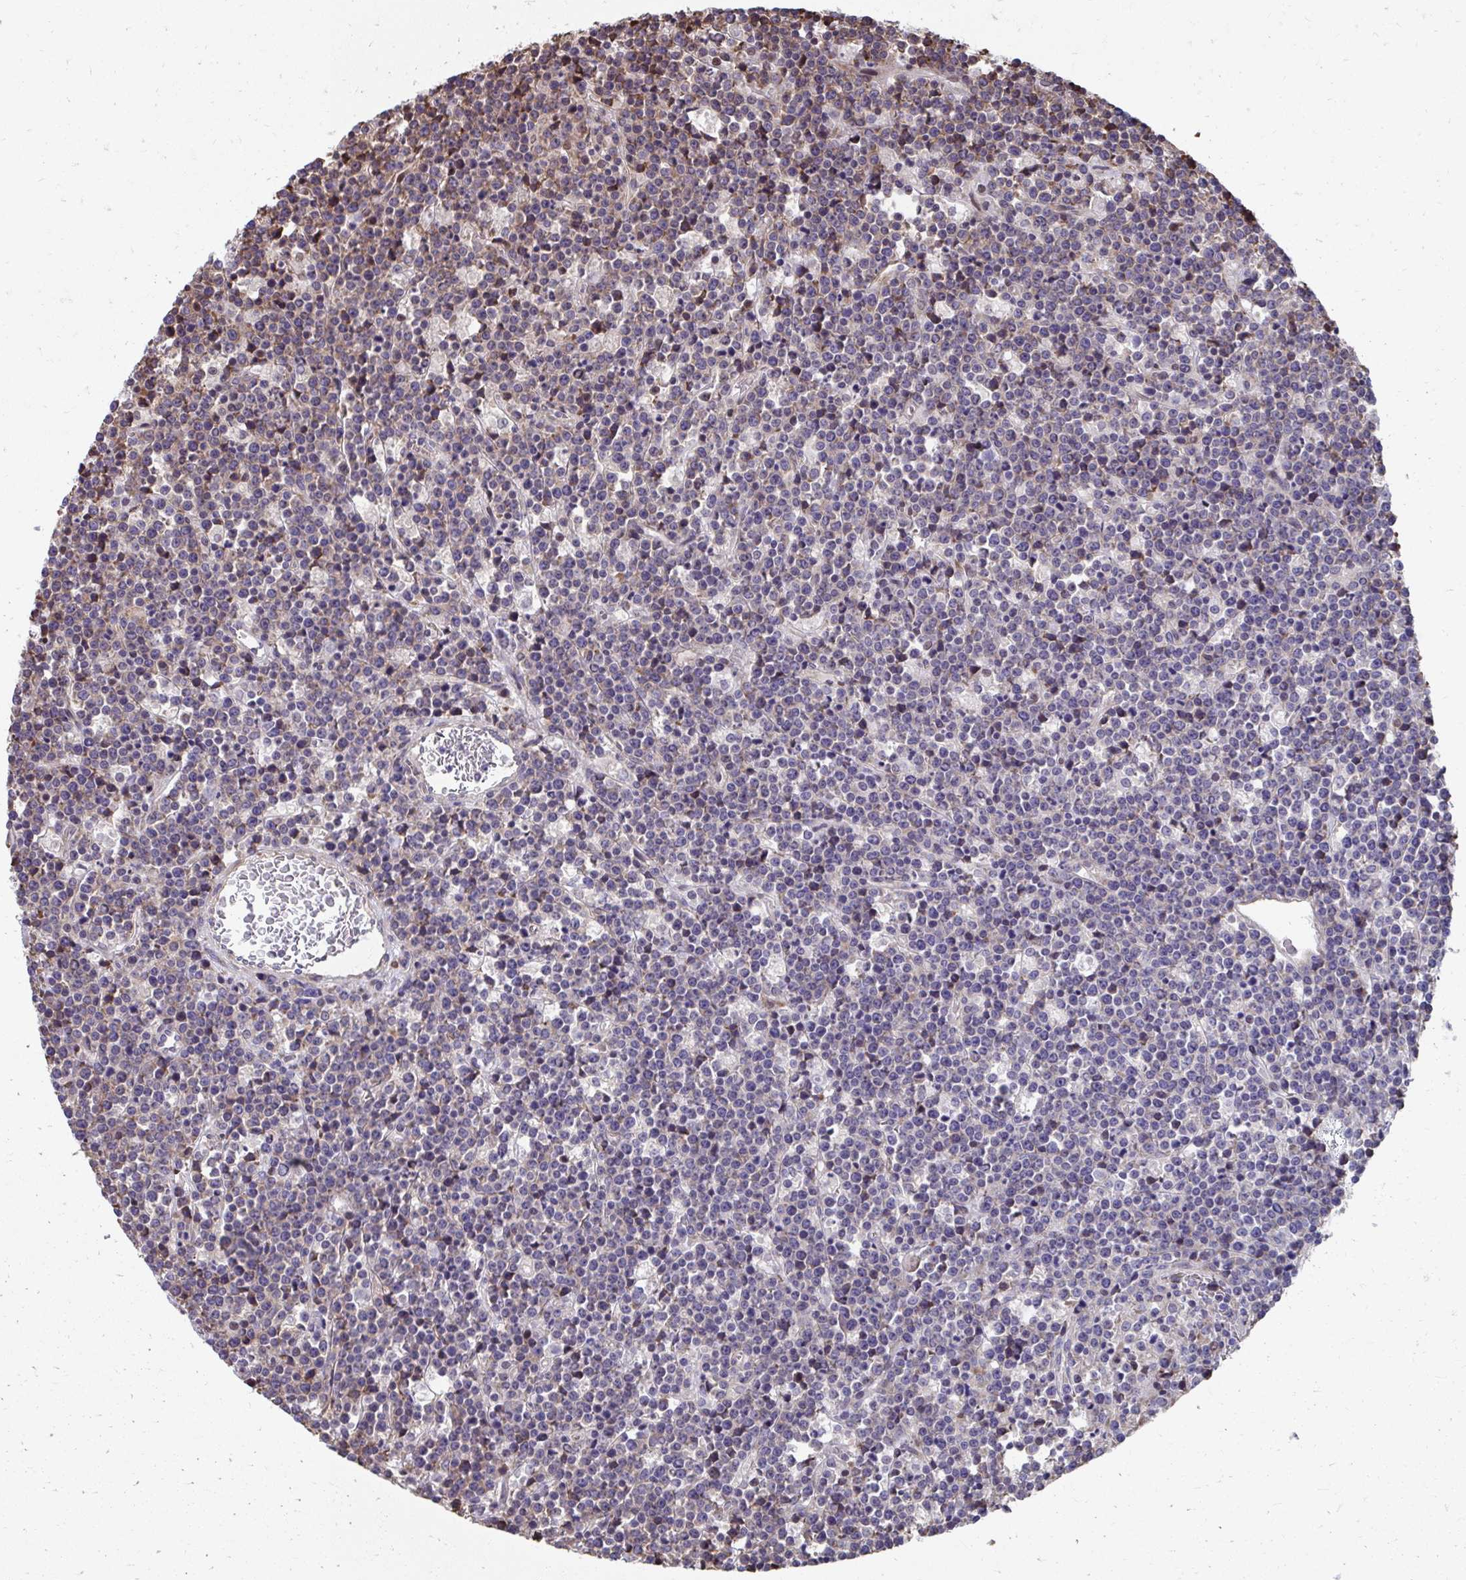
{"staining": {"intensity": "weak", "quantity": "<25%", "location": "cytoplasmic/membranous"}, "tissue": "lymphoma", "cell_type": "Tumor cells", "image_type": "cancer", "snomed": [{"axis": "morphology", "description": "Malignant lymphoma, non-Hodgkin's type, High grade"}, {"axis": "topography", "description": "Ovary"}], "caption": "Immunohistochemistry photomicrograph of human lymphoma stained for a protein (brown), which reveals no expression in tumor cells. (Stains: DAB (3,3'-diaminobenzidine) immunohistochemistry with hematoxylin counter stain, Microscopy: brightfield microscopy at high magnification).", "gene": "ZNF778", "patient": {"sex": "female", "age": 56}}